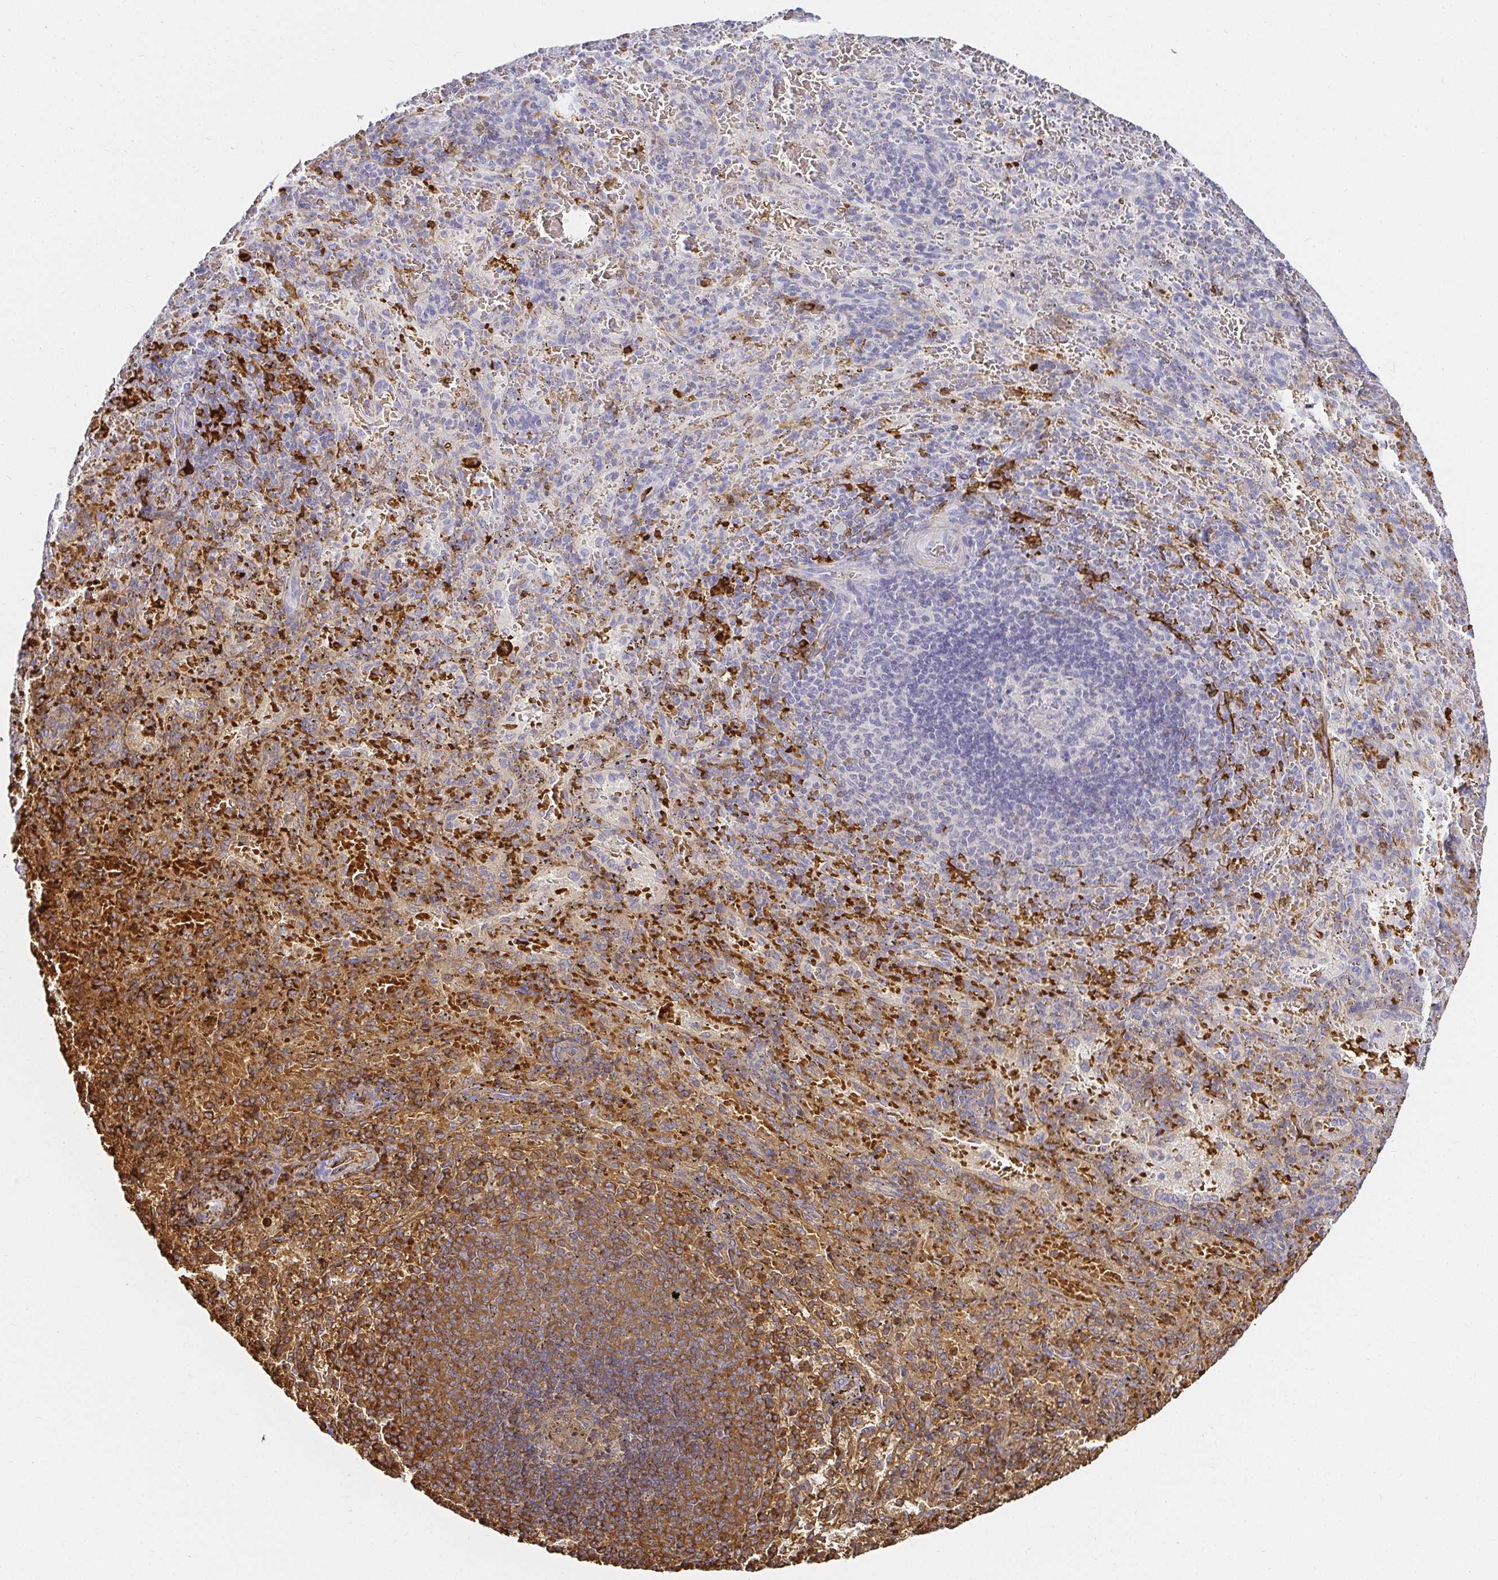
{"staining": {"intensity": "moderate", "quantity": "<25%", "location": "cytoplasmic/membranous"}, "tissue": "spleen", "cell_type": "Cells in red pulp", "image_type": "normal", "snomed": [{"axis": "morphology", "description": "Normal tissue, NOS"}, {"axis": "topography", "description": "Spleen"}], "caption": "Spleen stained with DAB (3,3'-diaminobenzidine) immunohistochemistry exhibits low levels of moderate cytoplasmic/membranous positivity in about <25% of cells in red pulp. (DAB (3,3'-diaminobenzidine) IHC, brown staining for protein, blue staining for nuclei).", "gene": "FGF21", "patient": {"sex": "male", "age": 57}}